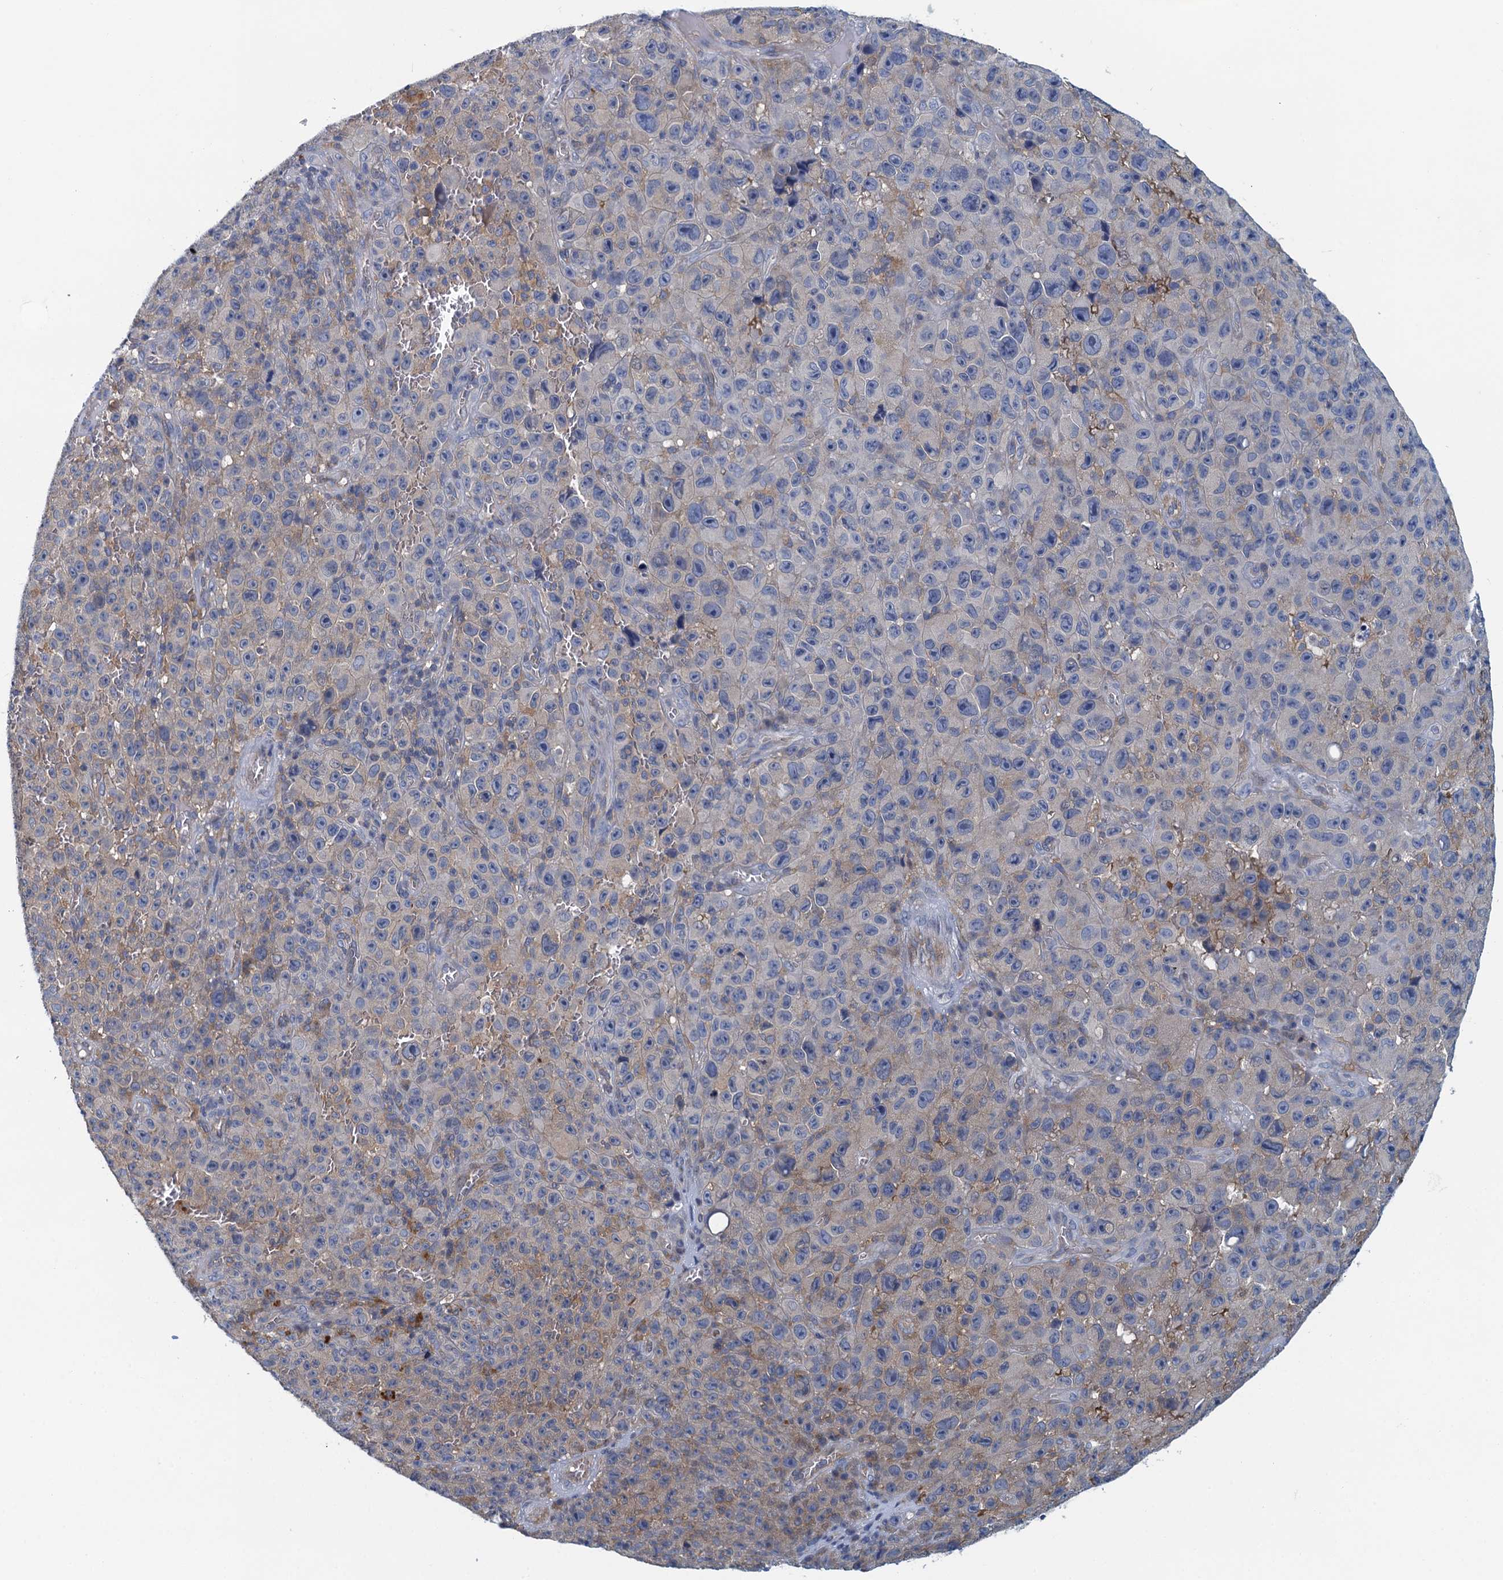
{"staining": {"intensity": "weak", "quantity": "<25%", "location": "cytoplasmic/membranous"}, "tissue": "melanoma", "cell_type": "Tumor cells", "image_type": "cancer", "snomed": [{"axis": "morphology", "description": "Malignant melanoma, NOS"}, {"axis": "topography", "description": "Skin"}], "caption": "Immunohistochemistry (IHC) of human melanoma displays no expression in tumor cells. (DAB immunohistochemistry (IHC) with hematoxylin counter stain).", "gene": "NCKAP1L", "patient": {"sex": "female", "age": 82}}